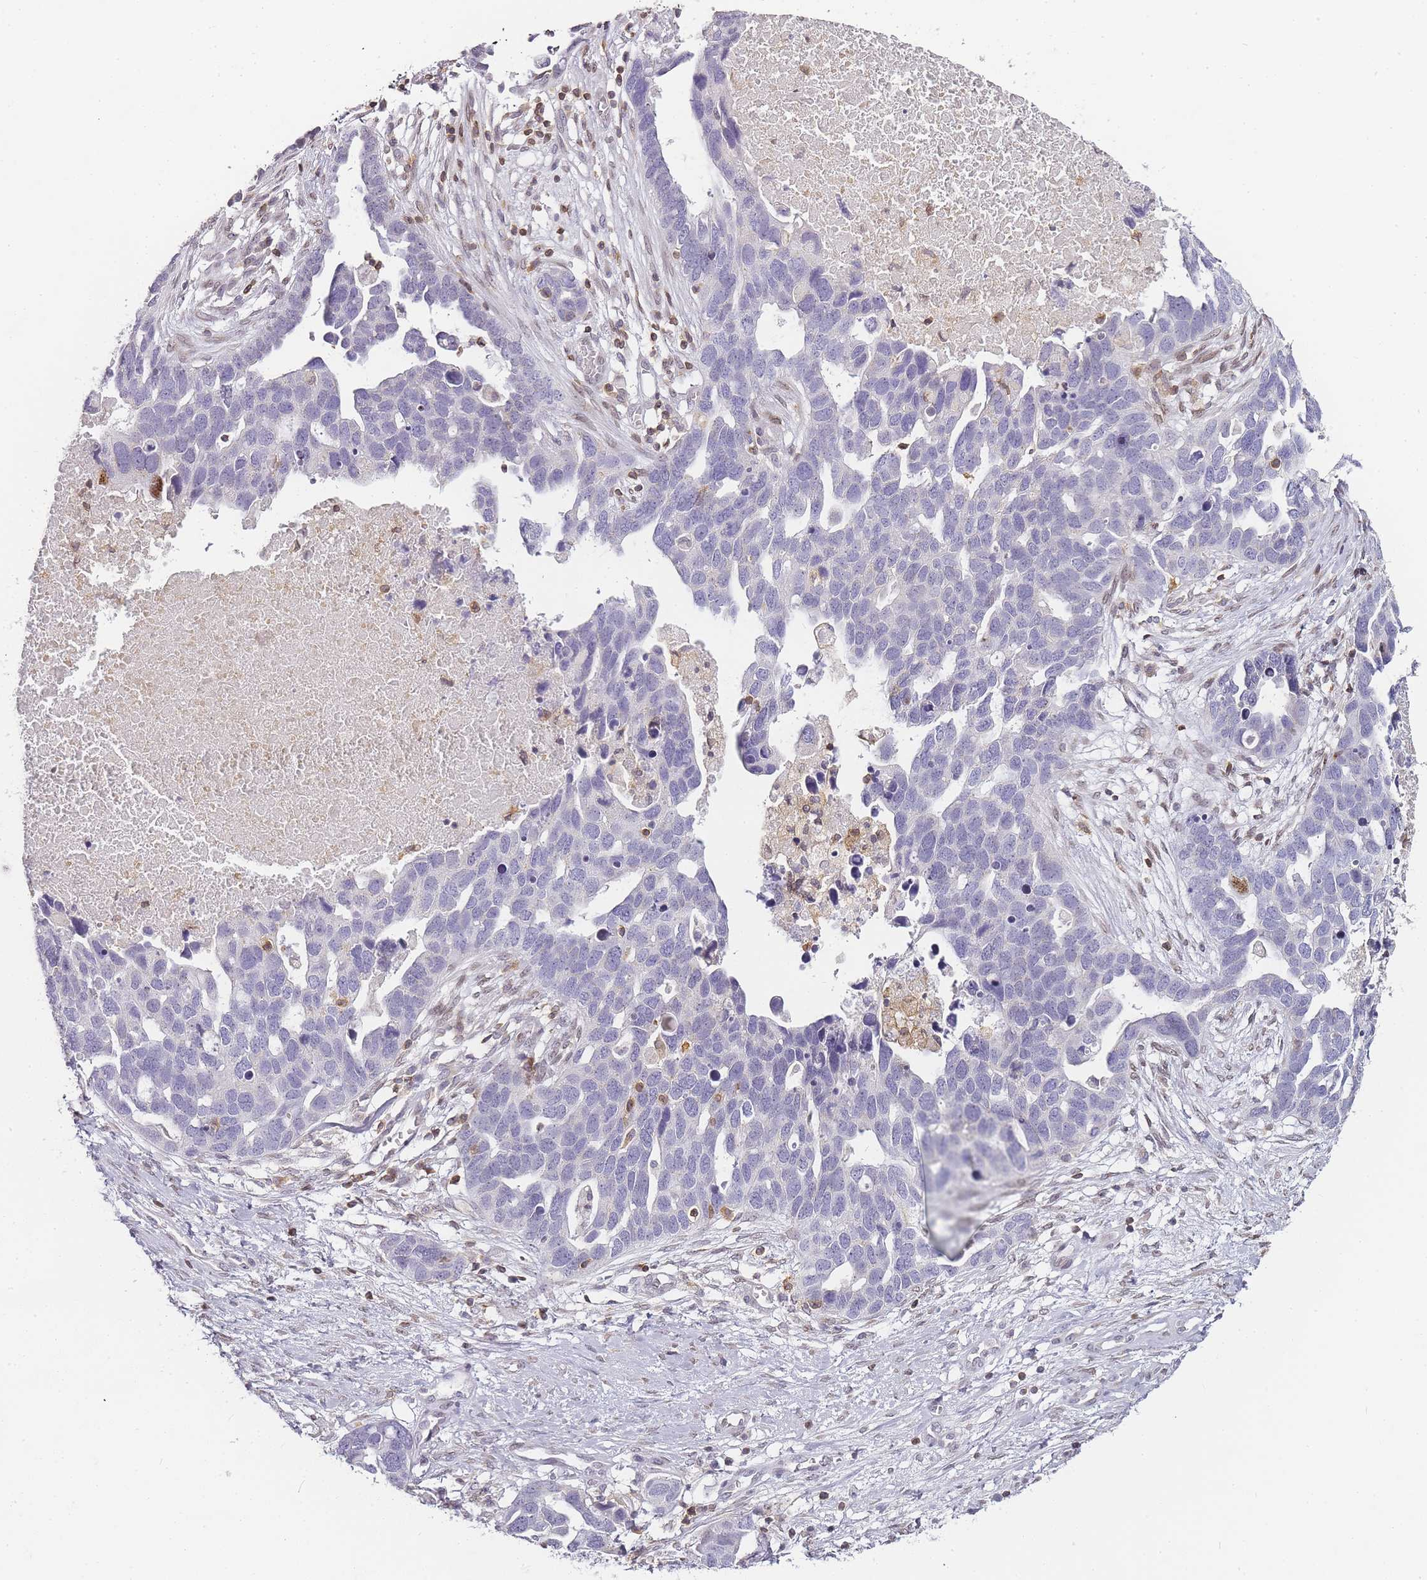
{"staining": {"intensity": "negative", "quantity": "none", "location": "none"}, "tissue": "ovarian cancer", "cell_type": "Tumor cells", "image_type": "cancer", "snomed": [{"axis": "morphology", "description": "Cystadenocarcinoma, serous, NOS"}, {"axis": "topography", "description": "Ovary"}], "caption": "DAB (3,3'-diaminobenzidine) immunohistochemical staining of human ovarian cancer (serous cystadenocarcinoma) demonstrates no significant staining in tumor cells.", "gene": "JAKMIP1", "patient": {"sex": "female", "age": 54}}